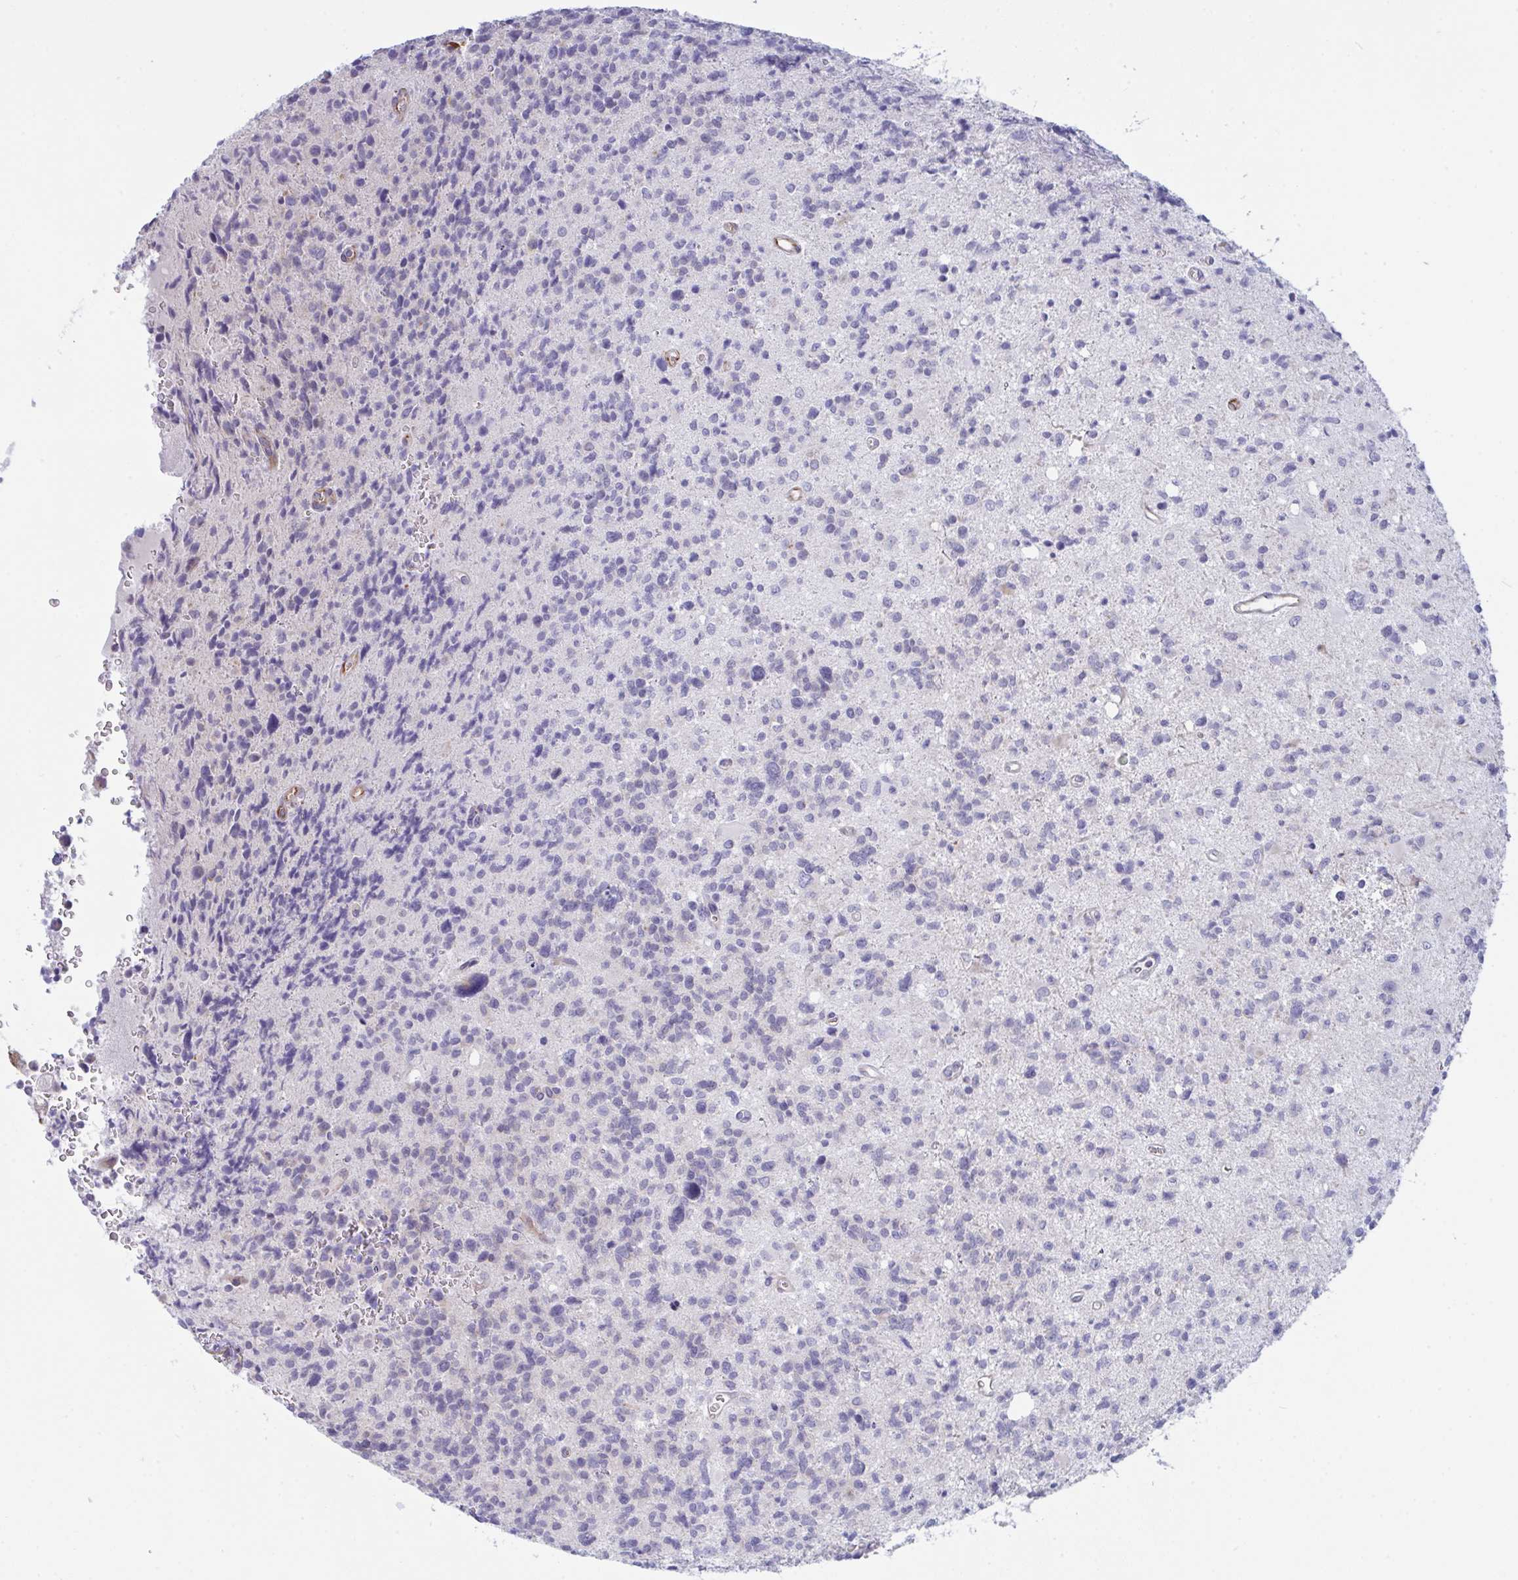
{"staining": {"intensity": "negative", "quantity": "none", "location": "none"}, "tissue": "glioma", "cell_type": "Tumor cells", "image_type": "cancer", "snomed": [{"axis": "morphology", "description": "Glioma, malignant, High grade"}, {"axis": "topography", "description": "Brain"}], "caption": "This is an immunohistochemistry image of malignant glioma (high-grade). There is no positivity in tumor cells.", "gene": "DCBLD1", "patient": {"sex": "male", "age": 29}}